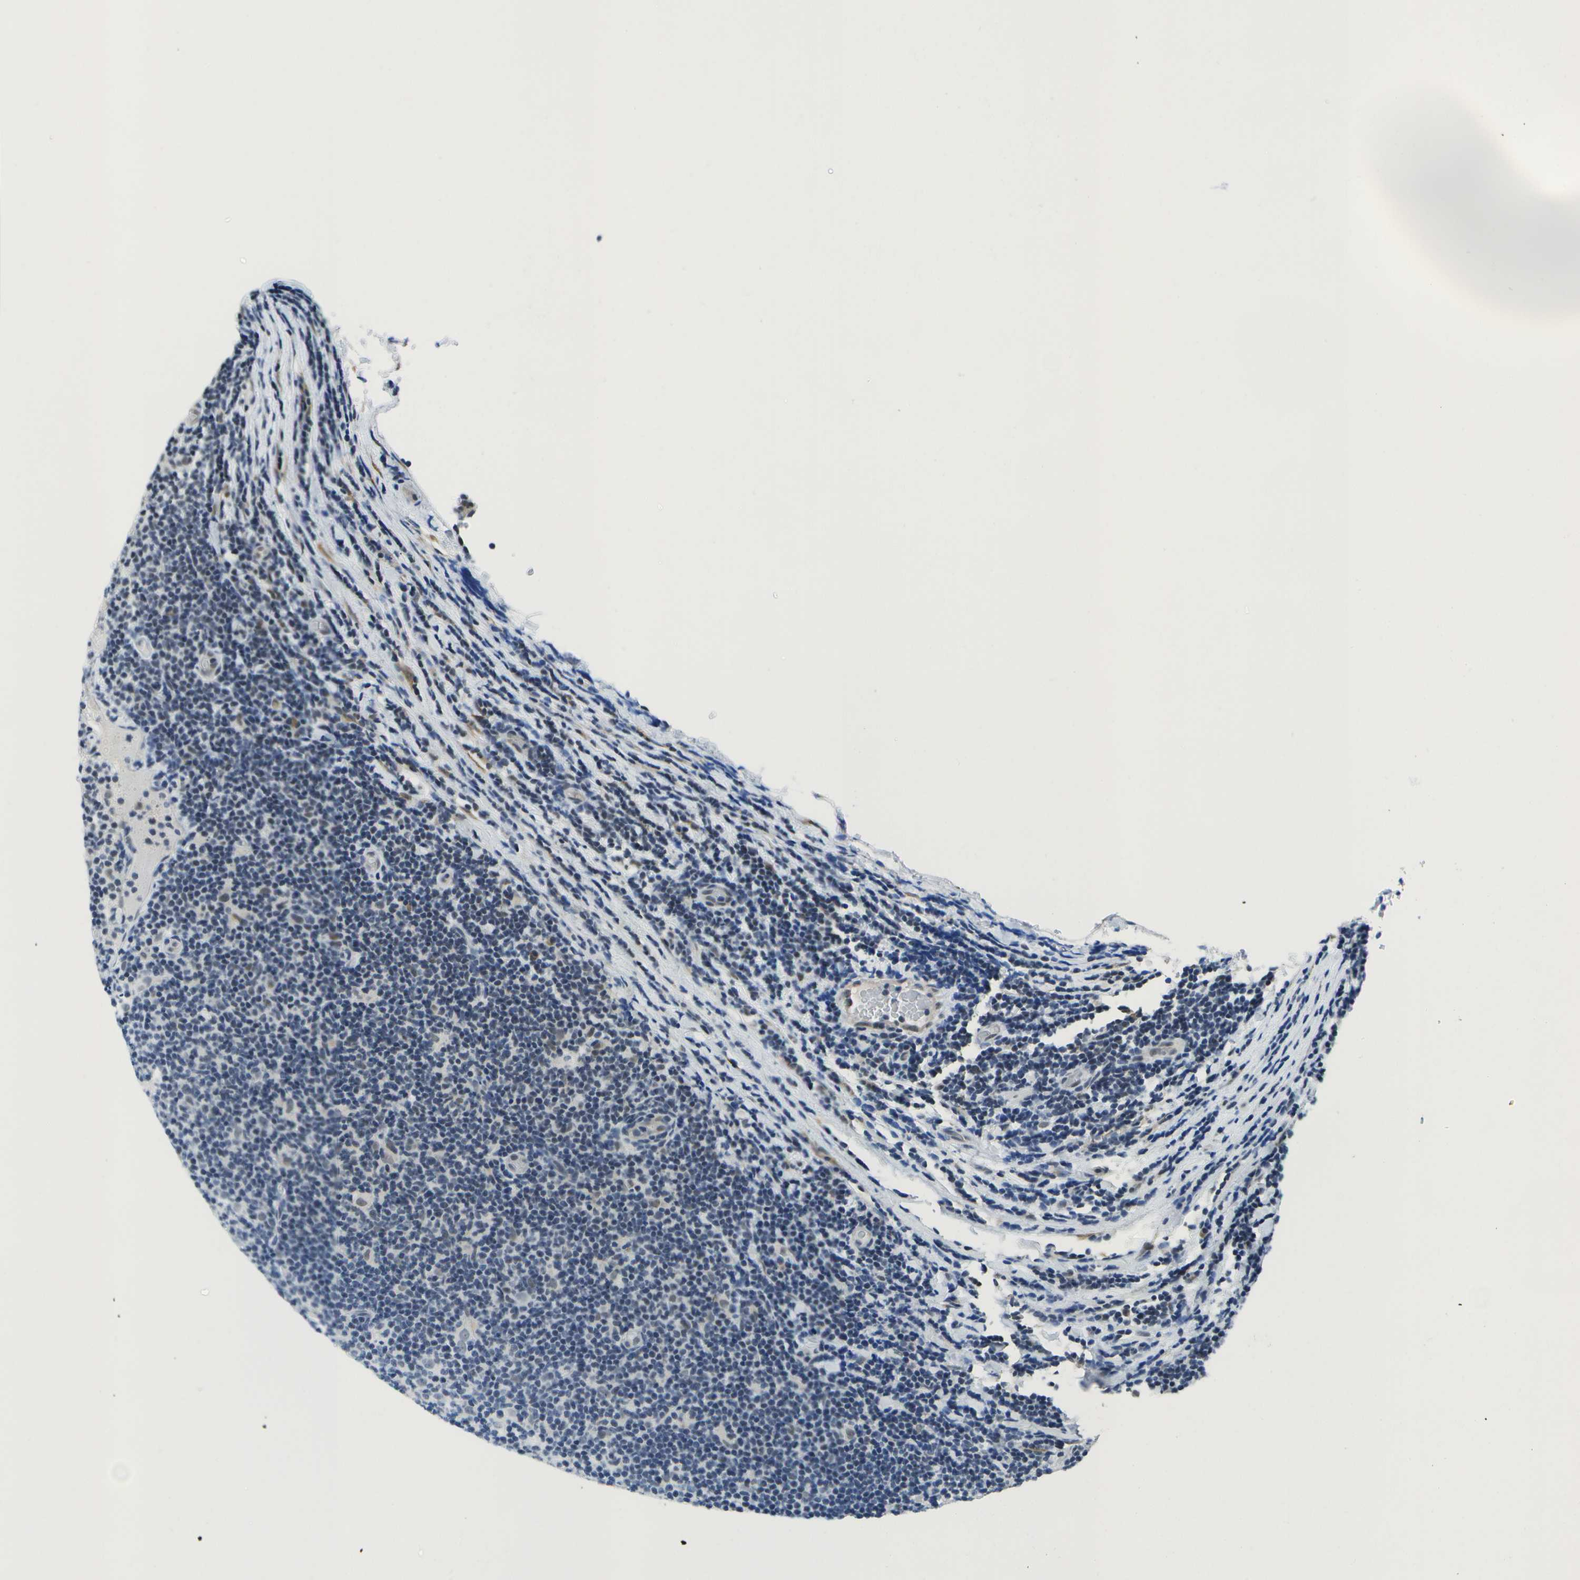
{"staining": {"intensity": "weak", "quantity": "<25%", "location": "nuclear"}, "tissue": "lymphoma", "cell_type": "Tumor cells", "image_type": "cancer", "snomed": [{"axis": "morphology", "description": "Malignant lymphoma, non-Hodgkin's type, Low grade"}, {"axis": "topography", "description": "Lymph node"}], "caption": "A photomicrograph of human lymphoma is negative for staining in tumor cells.", "gene": "DSE", "patient": {"sex": "male", "age": 83}}